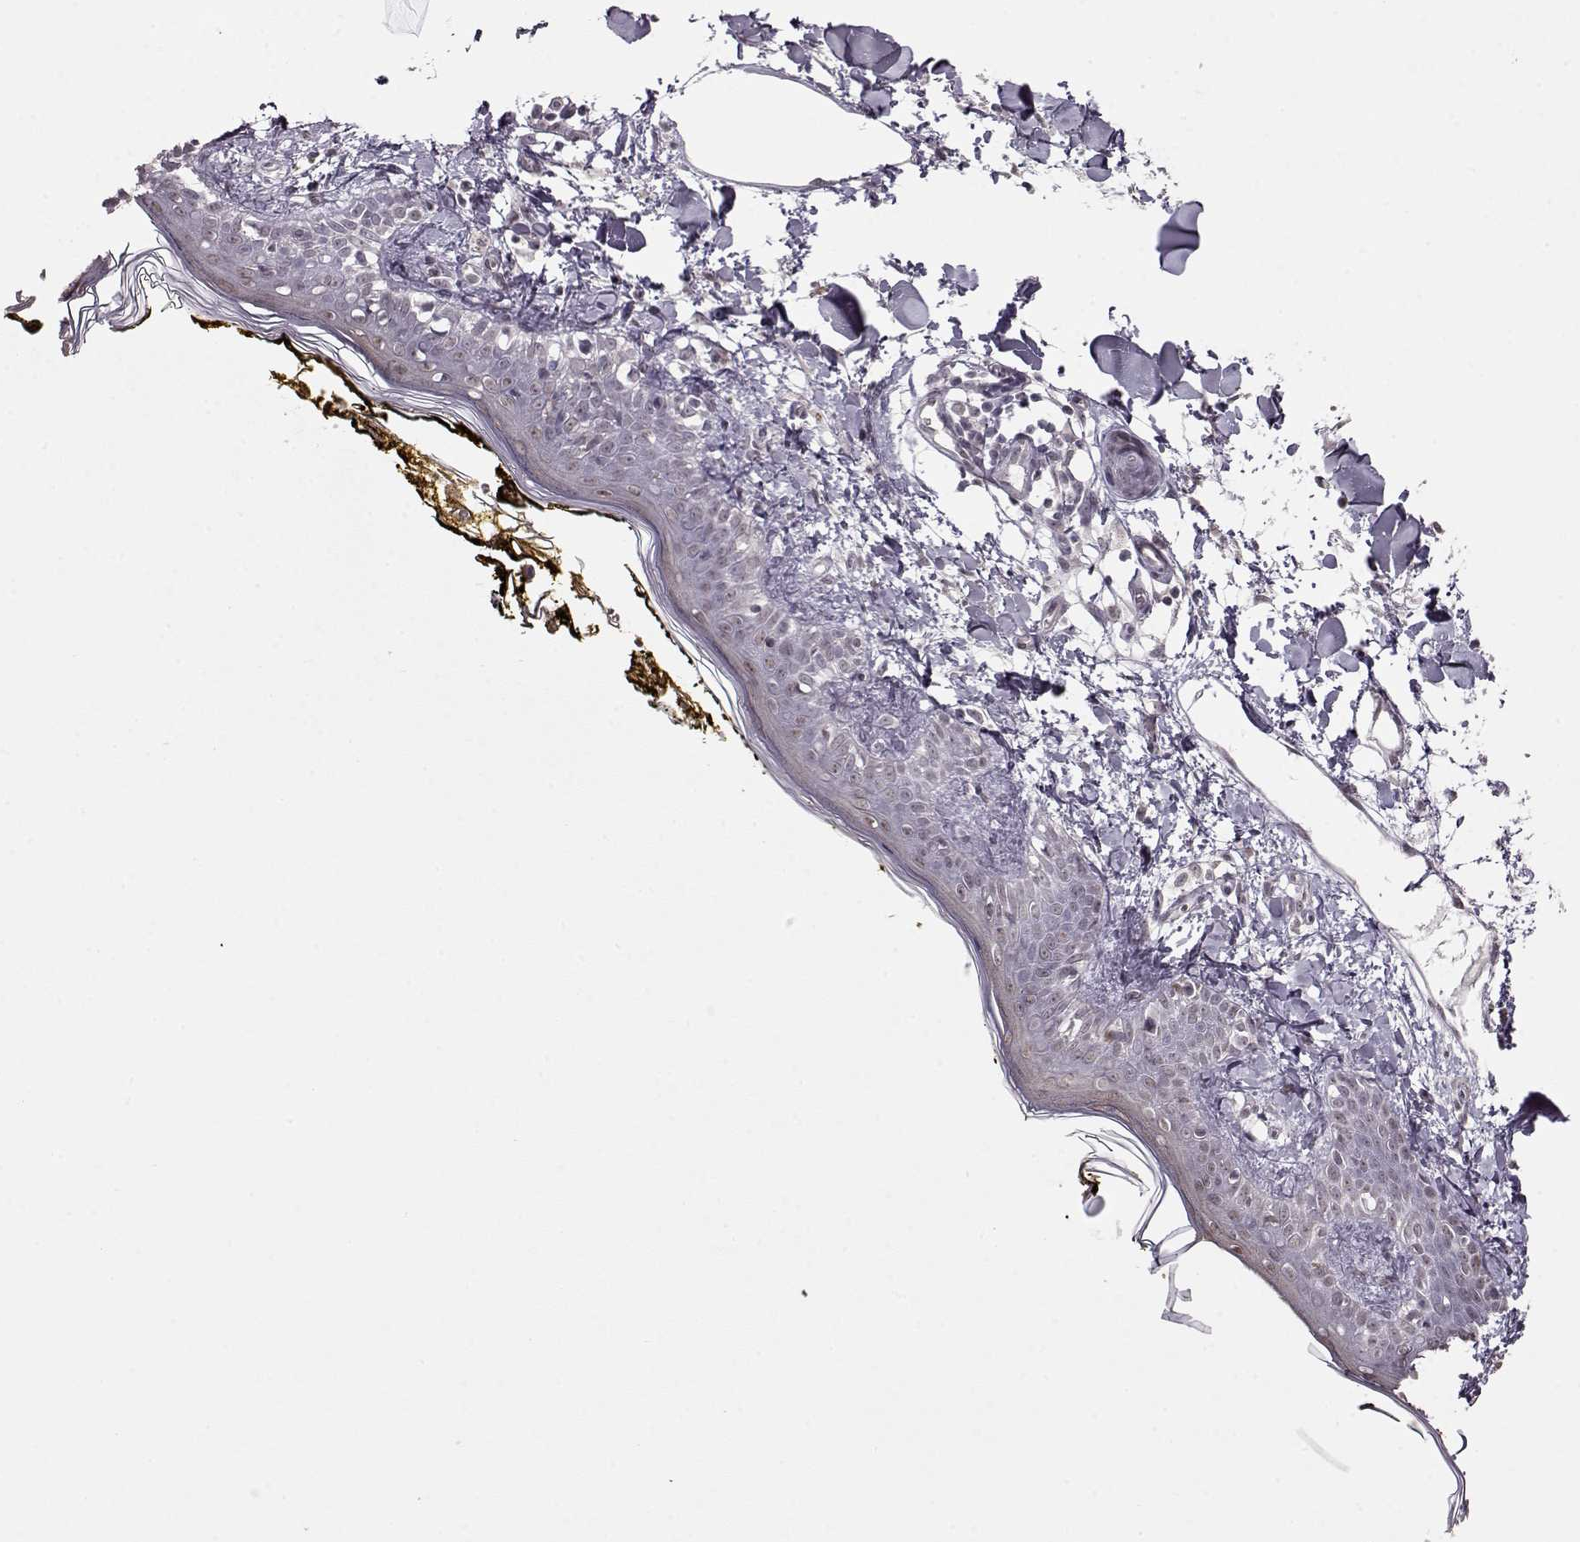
{"staining": {"intensity": "negative", "quantity": "none", "location": "none"}, "tissue": "skin", "cell_type": "Fibroblasts", "image_type": "normal", "snomed": [{"axis": "morphology", "description": "Normal tissue, NOS"}, {"axis": "topography", "description": "Skin"}], "caption": "Fibroblasts show no significant staining in normal skin. (Stains: DAB IHC with hematoxylin counter stain, Microscopy: brightfield microscopy at high magnification).", "gene": "PCP4", "patient": {"sex": "male", "age": 76}}